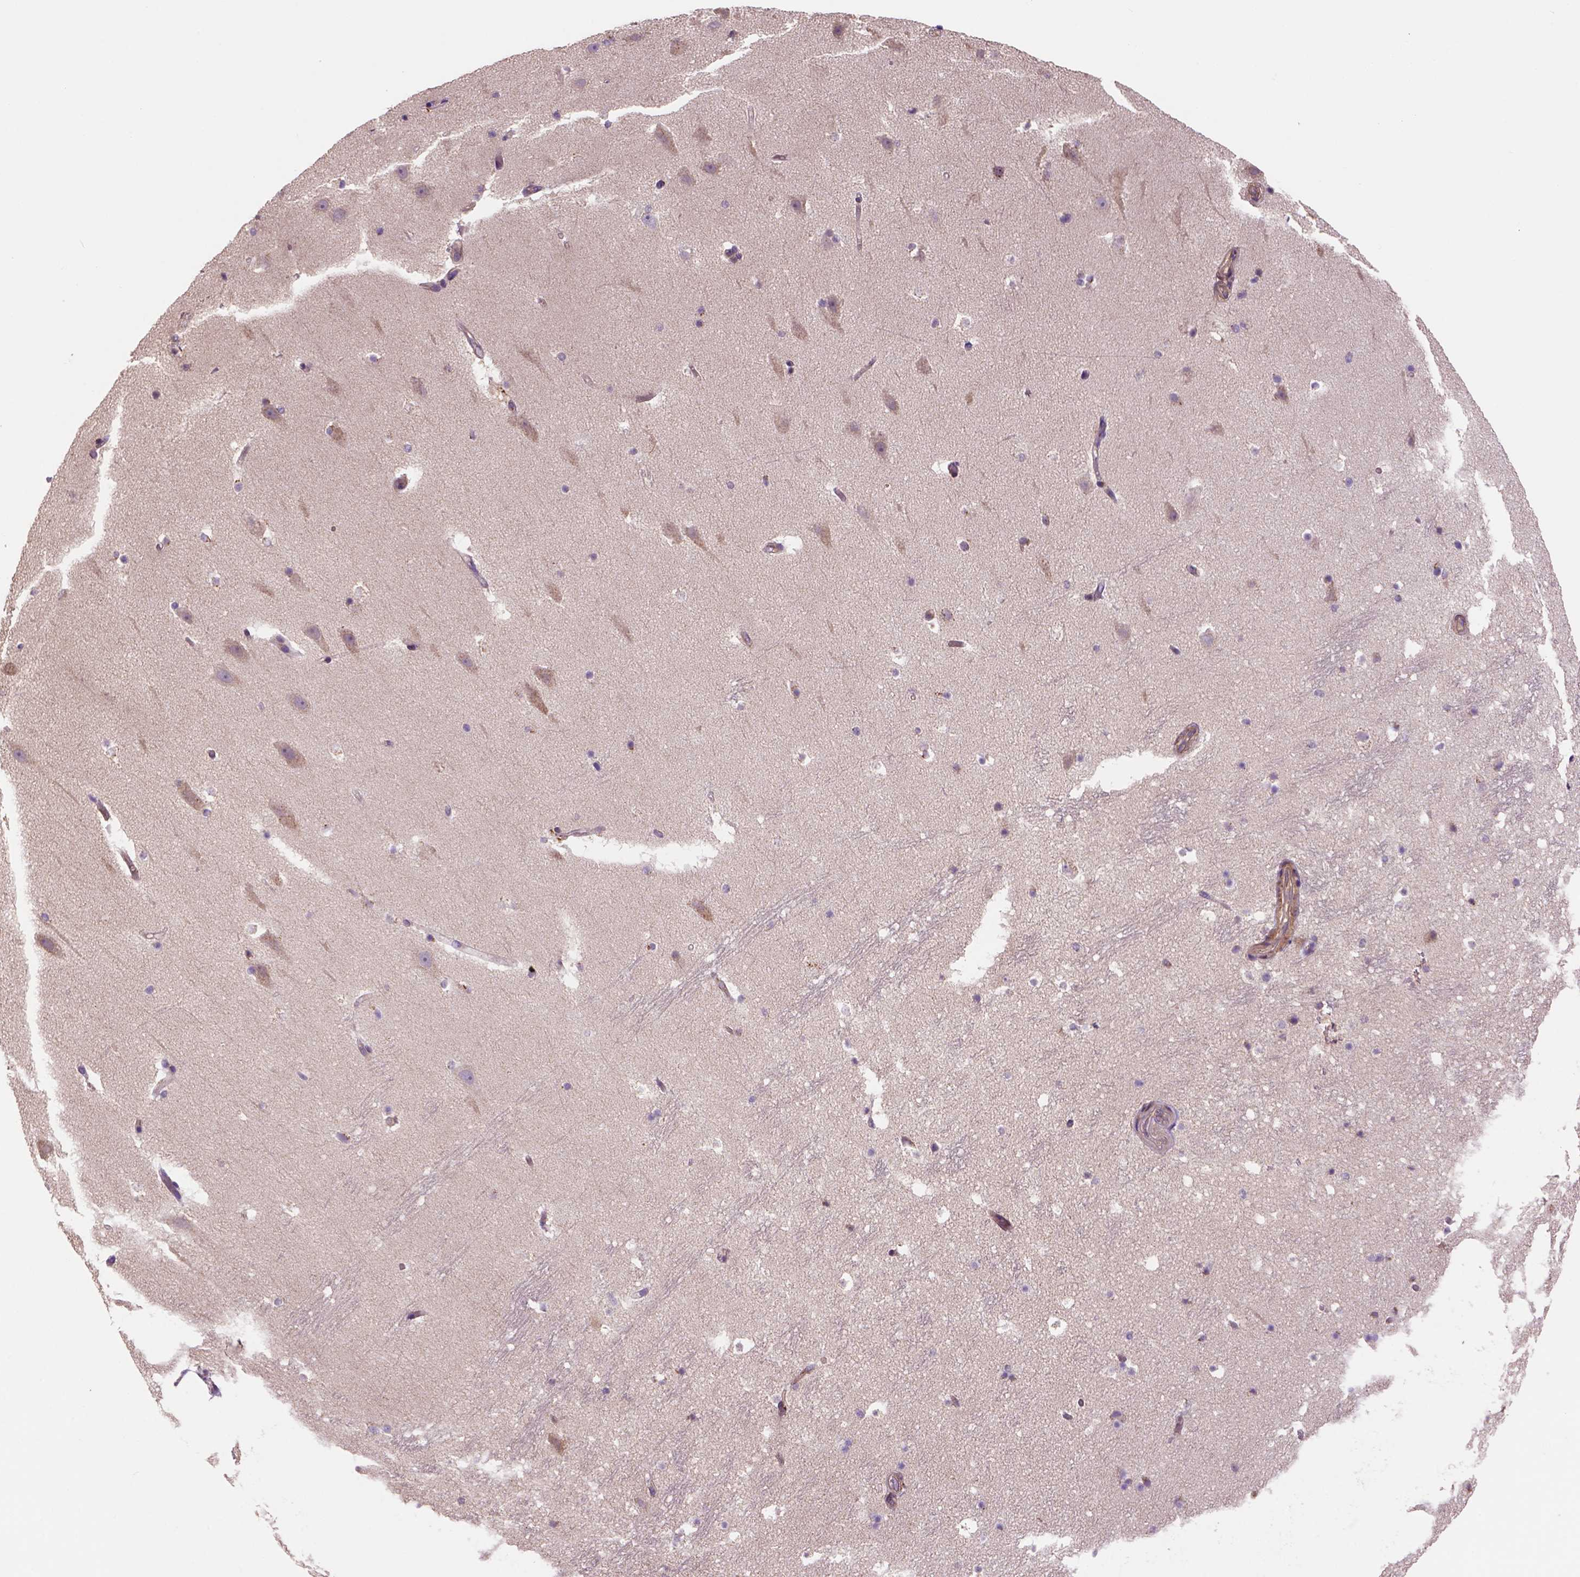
{"staining": {"intensity": "weak", "quantity": "<25%", "location": "cytoplasmic/membranous"}, "tissue": "hippocampus", "cell_type": "Glial cells", "image_type": "normal", "snomed": [{"axis": "morphology", "description": "Normal tissue, NOS"}, {"axis": "topography", "description": "Hippocampus"}], "caption": "Benign hippocampus was stained to show a protein in brown. There is no significant staining in glial cells. The staining is performed using DAB brown chromogen with nuclei counter-stained in using hematoxylin.", "gene": "WARS2", "patient": {"sex": "male", "age": 26}}